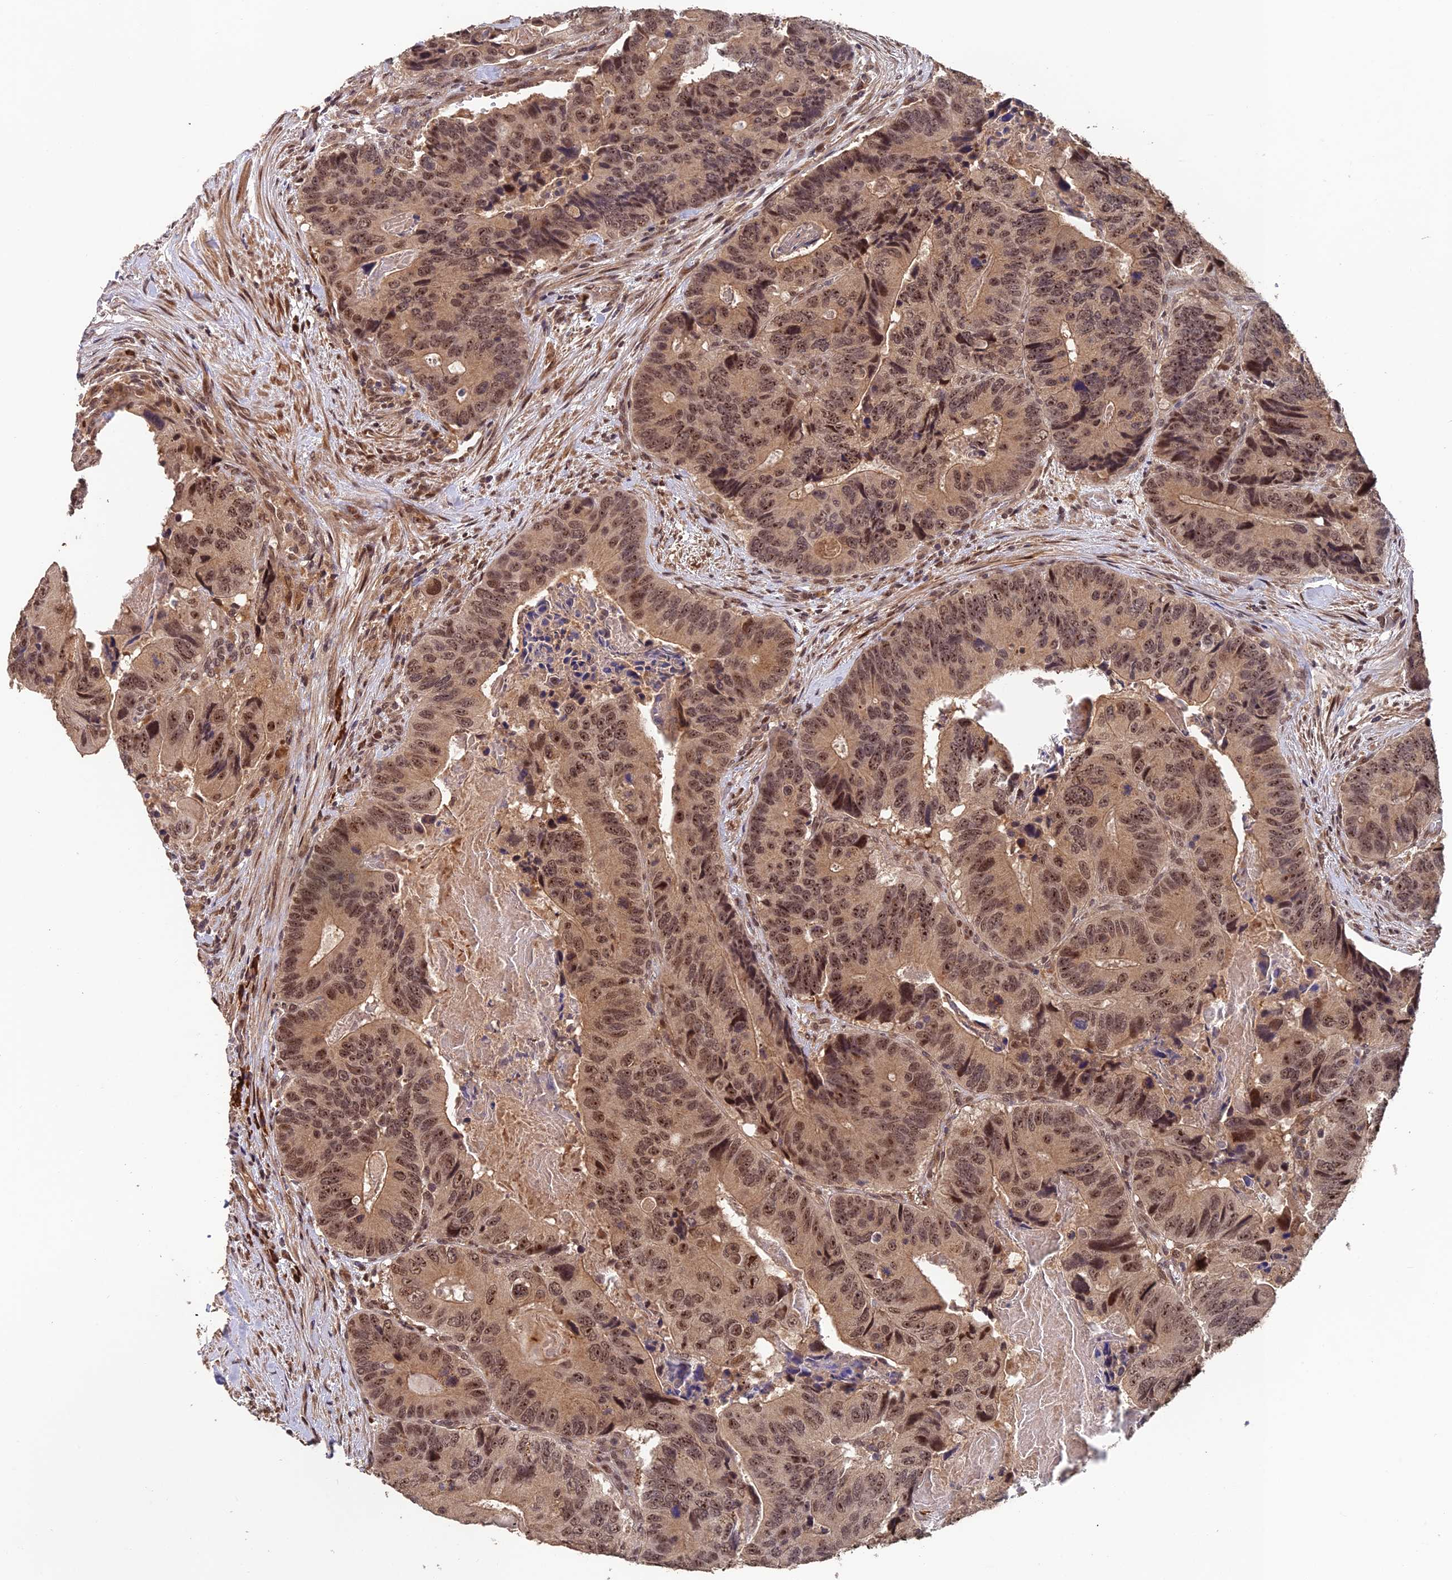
{"staining": {"intensity": "moderate", "quantity": ">75%", "location": "nuclear"}, "tissue": "colorectal cancer", "cell_type": "Tumor cells", "image_type": "cancer", "snomed": [{"axis": "morphology", "description": "Adenocarcinoma, NOS"}, {"axis": "topography", "description": "Colon"}], "caption": "IHC of human colorectal adenocarcinoma exhibits medium levels of moderate nuclear expression in approximately >75% of tumor cells. The staining is performed using DAB (3,3'-diaminobenzidine) brown chromogen to label protein expression. The nuclei are counter-stained blue using hematoxylin.", "gene": "OSBPL1A", "patient": {"sex": "male", "age": 84}}